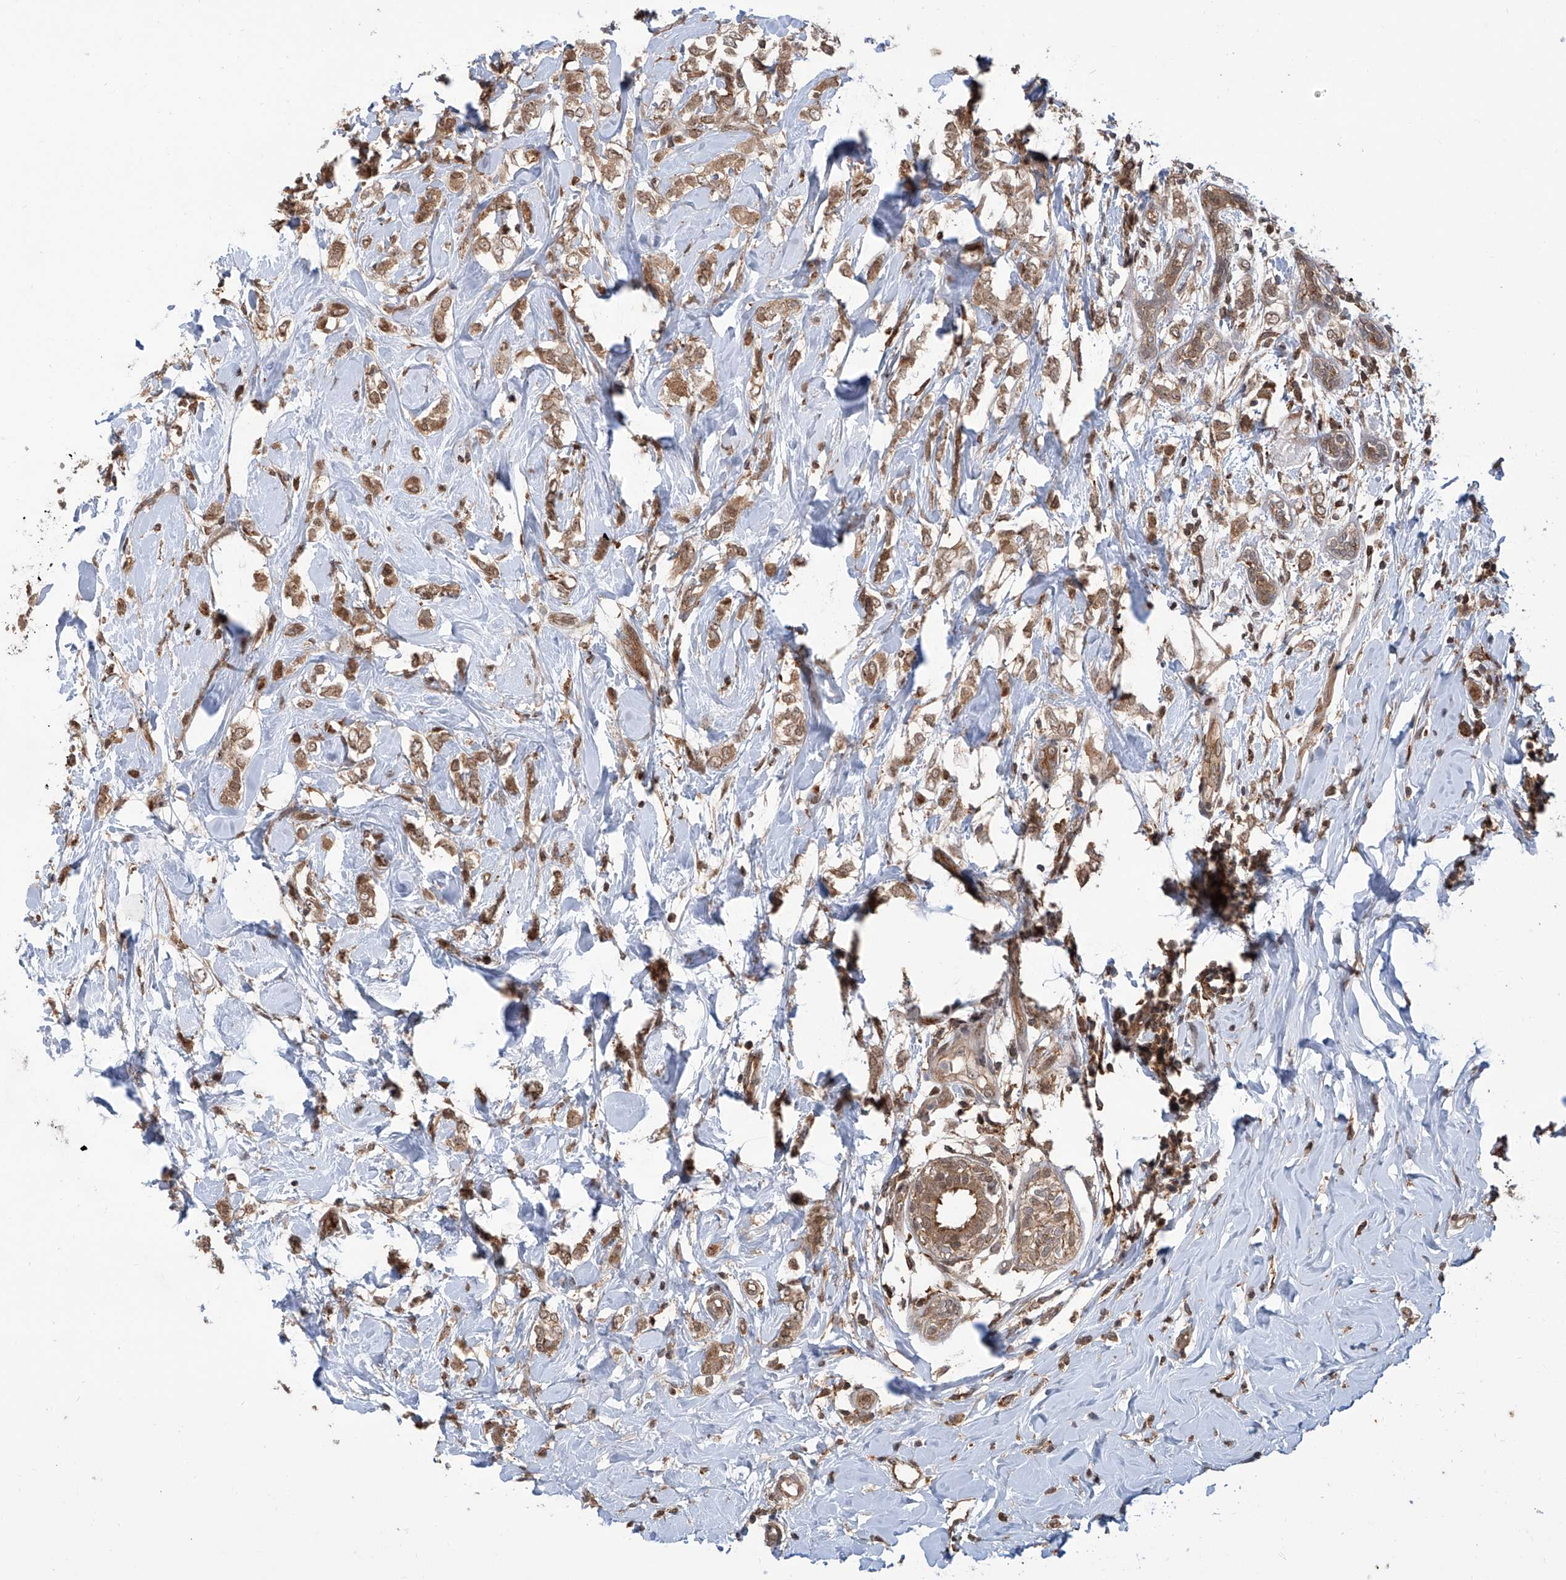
{"staining": {"intensity": "moderate", "quantity": ">75%", "location": "cytoplasmic/membranous"}, "tissue": "breast cancer", "cell_type": "Tumor cells", "image_type": "cancer", "snomed": [{"axis": "morphology", "description": "Normal tissue, NOS"}, {"axis": "morphology", "description": "Lobular carcinoma"}, {"axis": "topography", "description": "Breast"}], "caption": "Protein analysis of breast lobular carcinoma tissue displays moderate cytoplasmic/membranous staining in about >75% of tumor cells.", "gene": "HOXC8", "patient": {"sex": "female", "age": 47}}